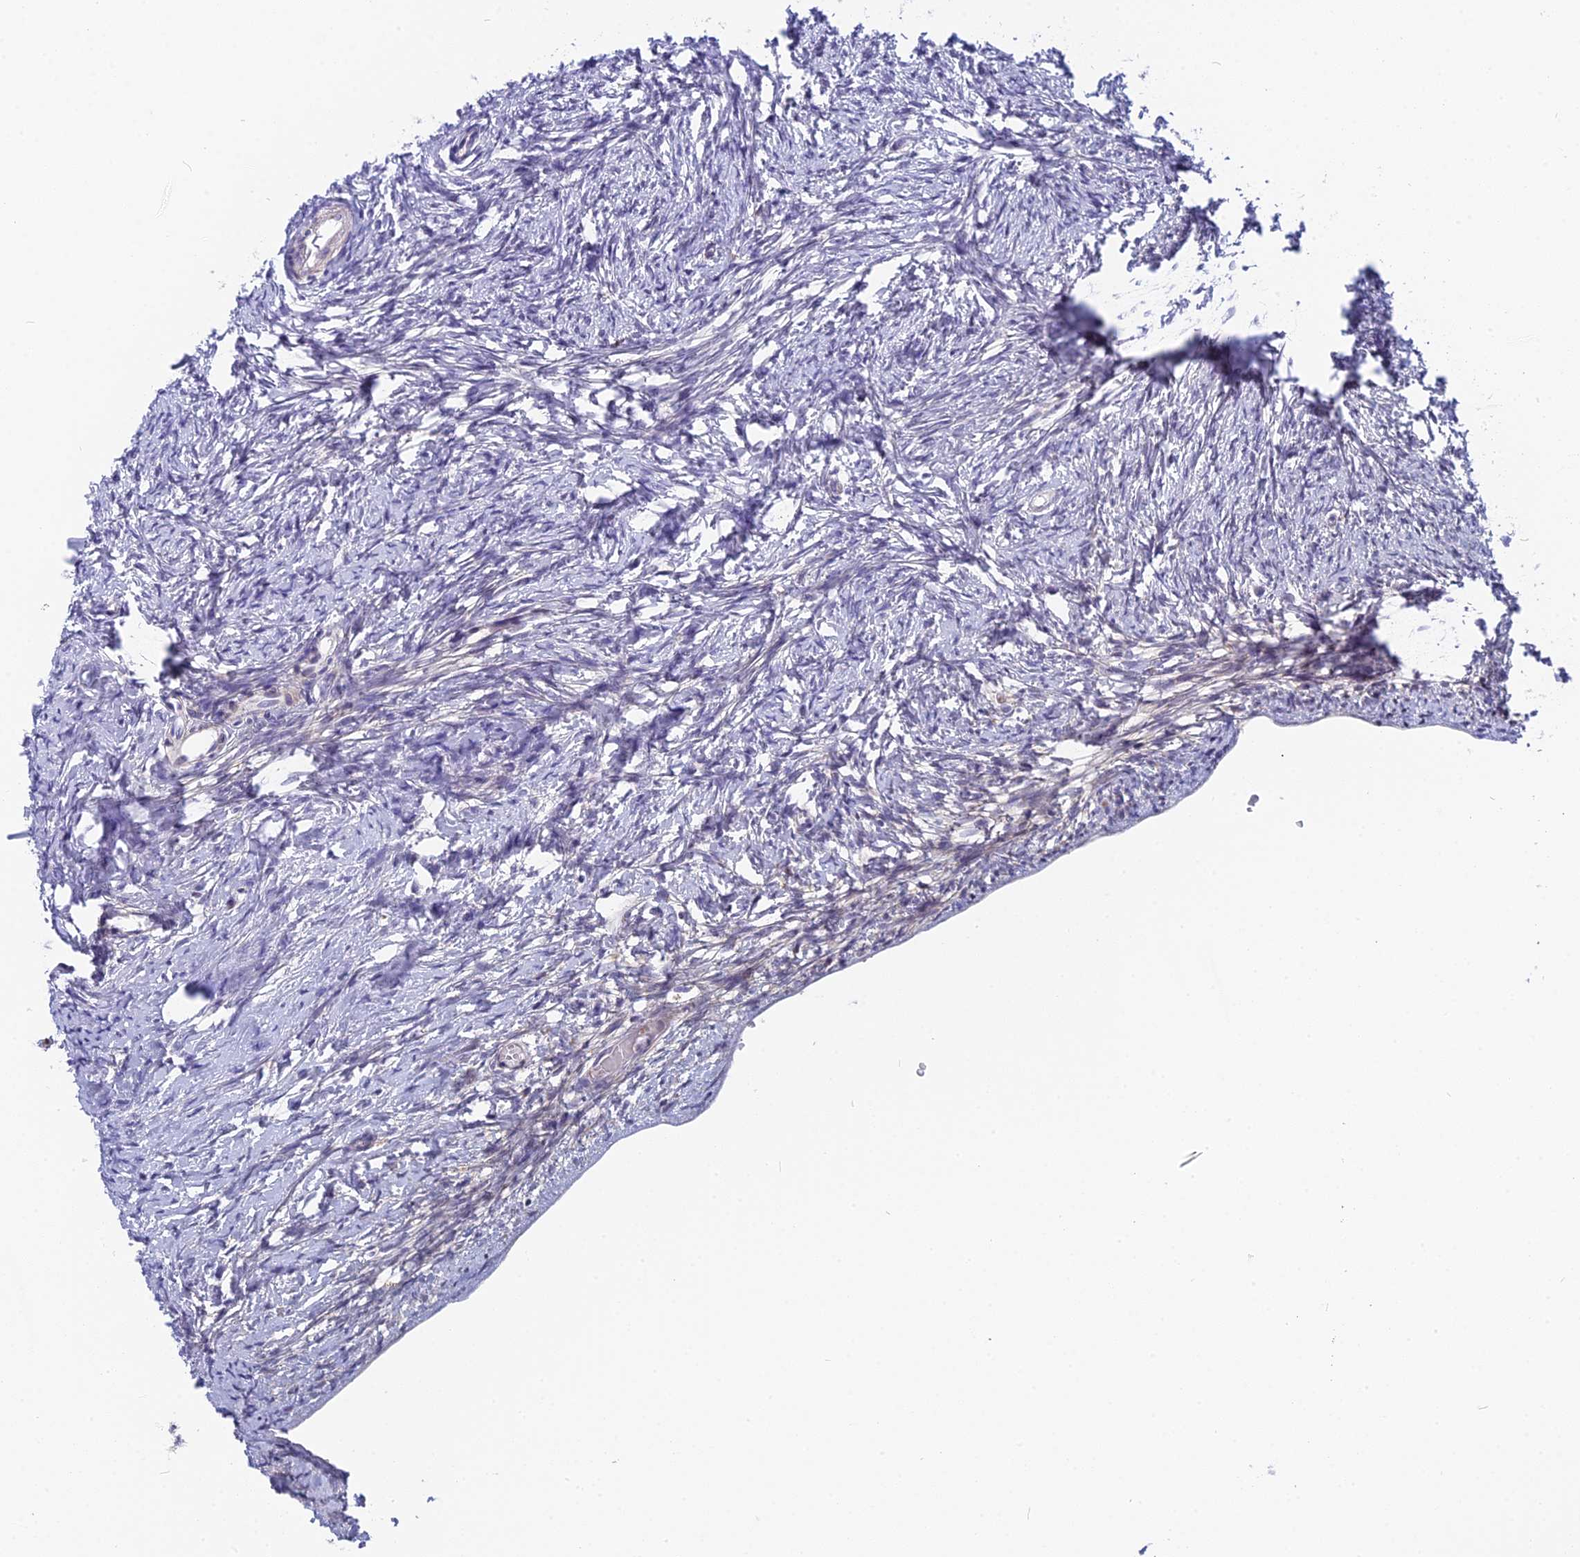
{"staining": {"intensity": "weak", "quantity": "<25%", "location": "cytoplasmic/membranous"}, "tissue": "ovary", "cell_type": "Ovarian stroma cells", "image_type": "normal", "snomed": [{"axis": "morphology", "description": "Normal tissue, NOS"}, {"axis": "topography", "description": "Ovary"}], "caption": "Ovarian stroma cells show no significant protein staining in benign ovary.", "gene": "CMC1", "patient": {"sex": "female", "age": 34}}